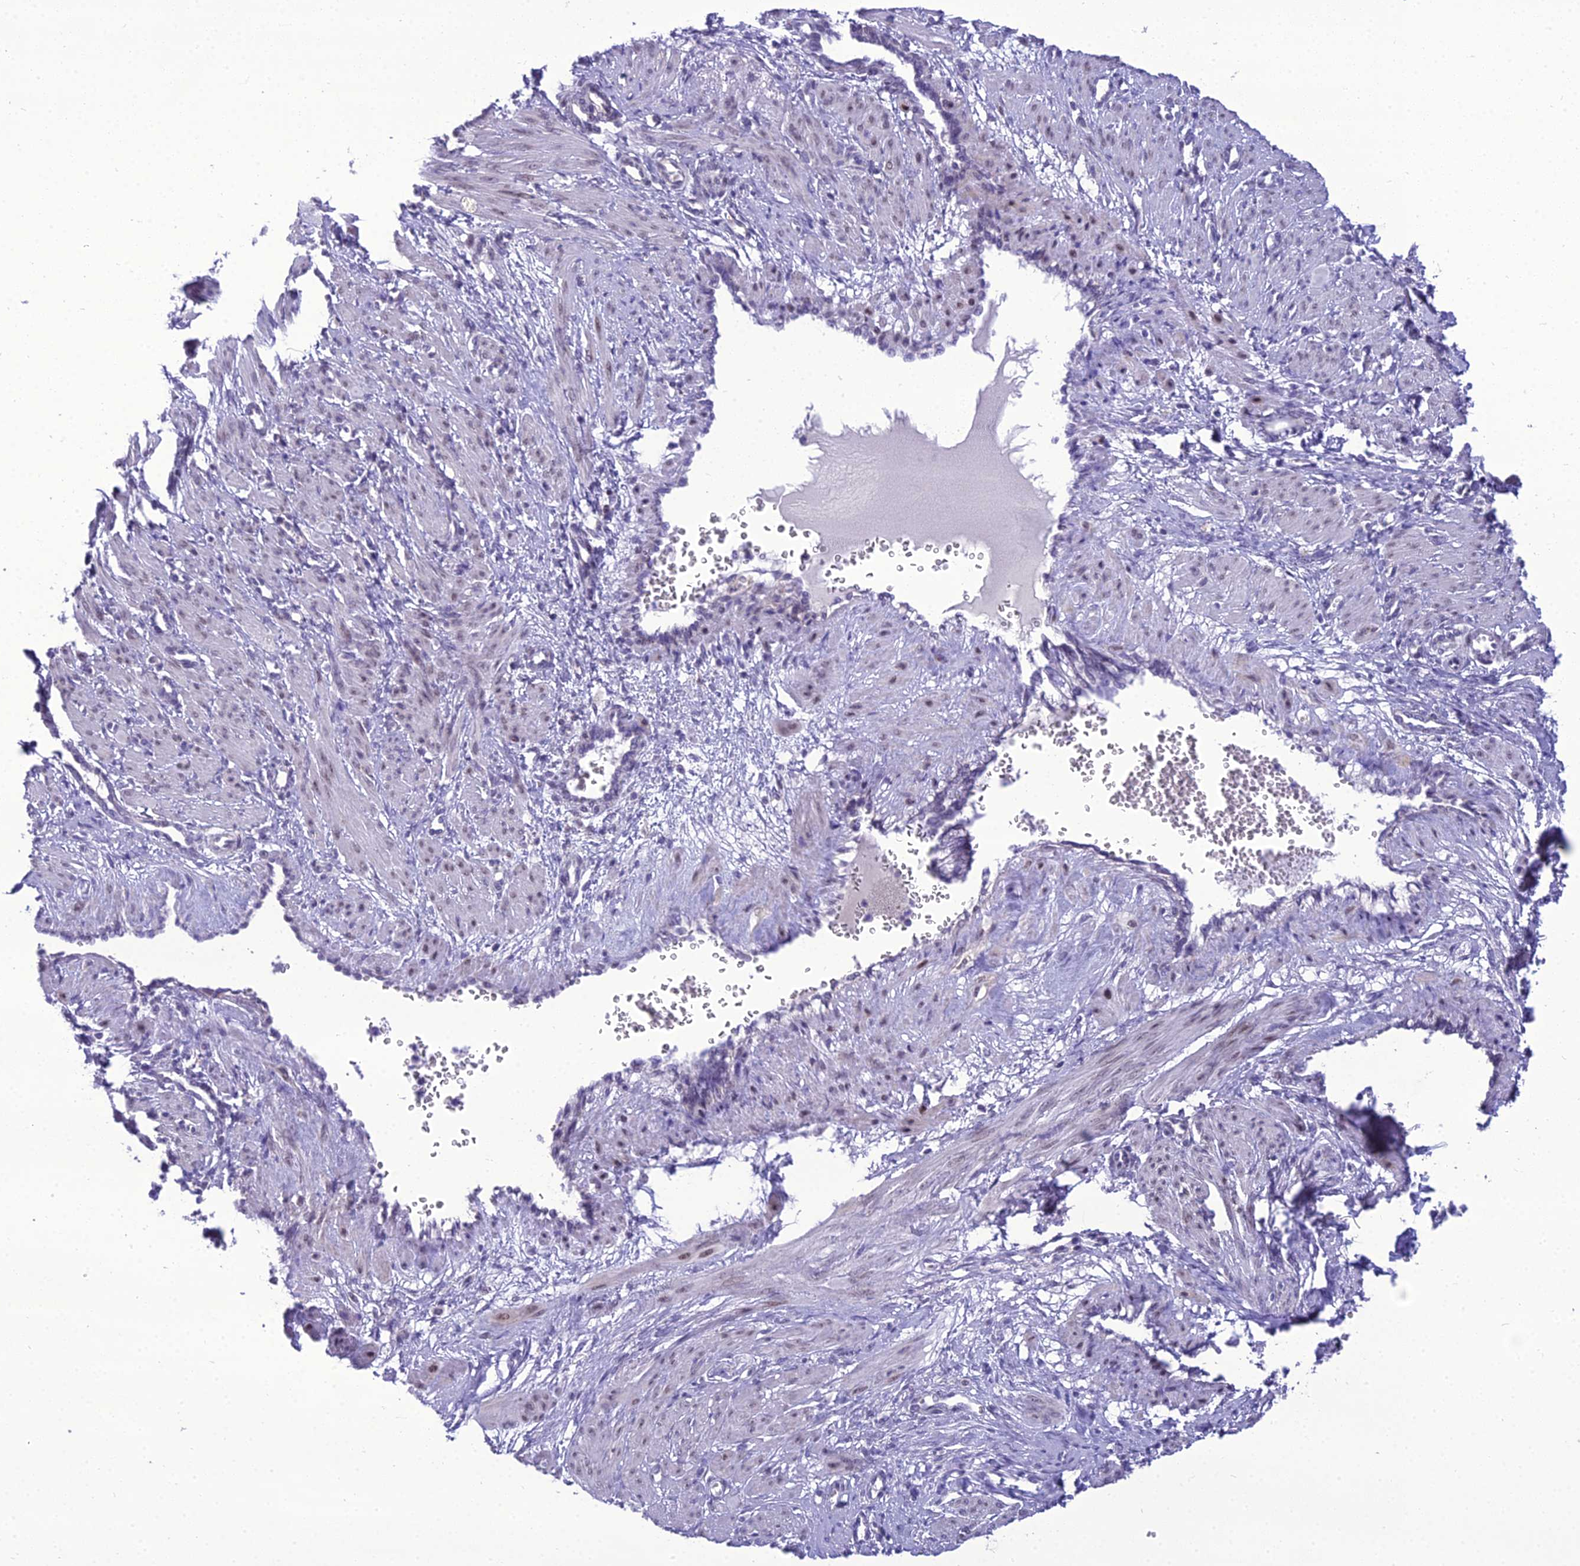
{"staining": {"intensity": "negative", "quantity": "none", "location": "none"}, "tissue": "smooth muscle", "cell_type": "Smooth muscle cells", "image_type": "normal", "snomed": [{"axis": "morphology", "description": "Normal tissue, NOS"}, {"axis": "topography", "description": "Endometrium"}], "caption": "DAB (3,3'-diaminobenzidine) immunohistochemical staining of unremarkable human smooth muscle demonstrates no significant positivity in smooth muscle cells. (Immunohistochemistry, brightfield microscopy, high magnification).", "gene": "B9D2", "patient": {"sex": "female", "age": 33}}